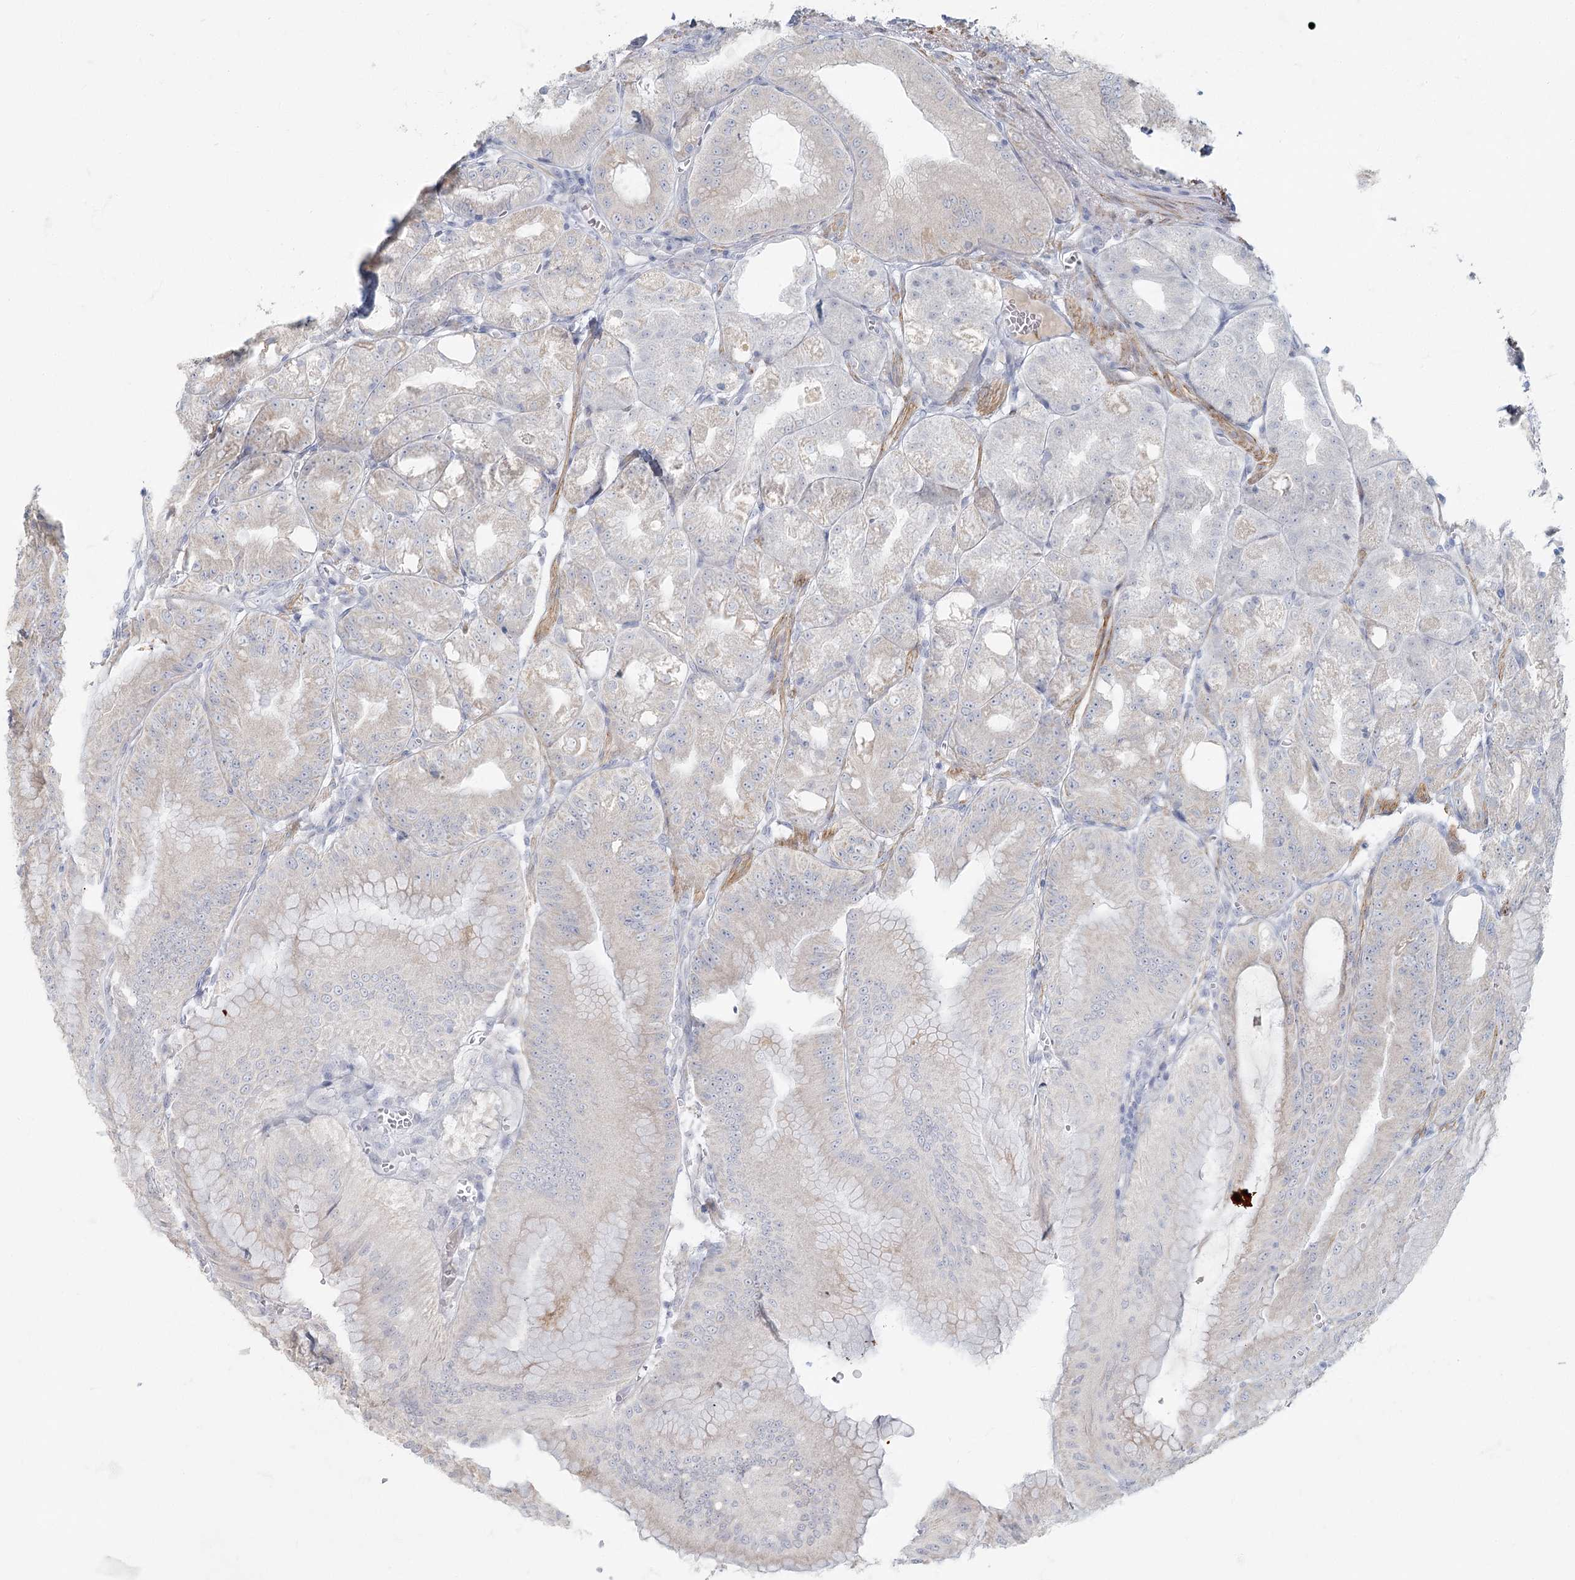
{"staining": {"intensity": "moderate", "quantity": "25%-75%", "location": "cytoplasmic/membranous"}, "tissue": "stomach", "cell_type": "Glandular cells", "image_type": "normal", "snomed": [{"axis": "morphology", "description": "Normal tissue, NOS"}, {"axis": "topography", "description": "Stomach, upper"}, {"axis": "topography", "description": "Stomach, lower"}], "caption": "IHC photomicrograph of unremarkable stomach: stomach stained using IHC demonstrates medium levels of moderate protein expression localized specifically in the cytoplasmic/membranous of glandular cells, appearing as a cytoplasmic/membranous brown color.", "gene": "FAM110C", "patient": {"sex": "male", "age": 71}}